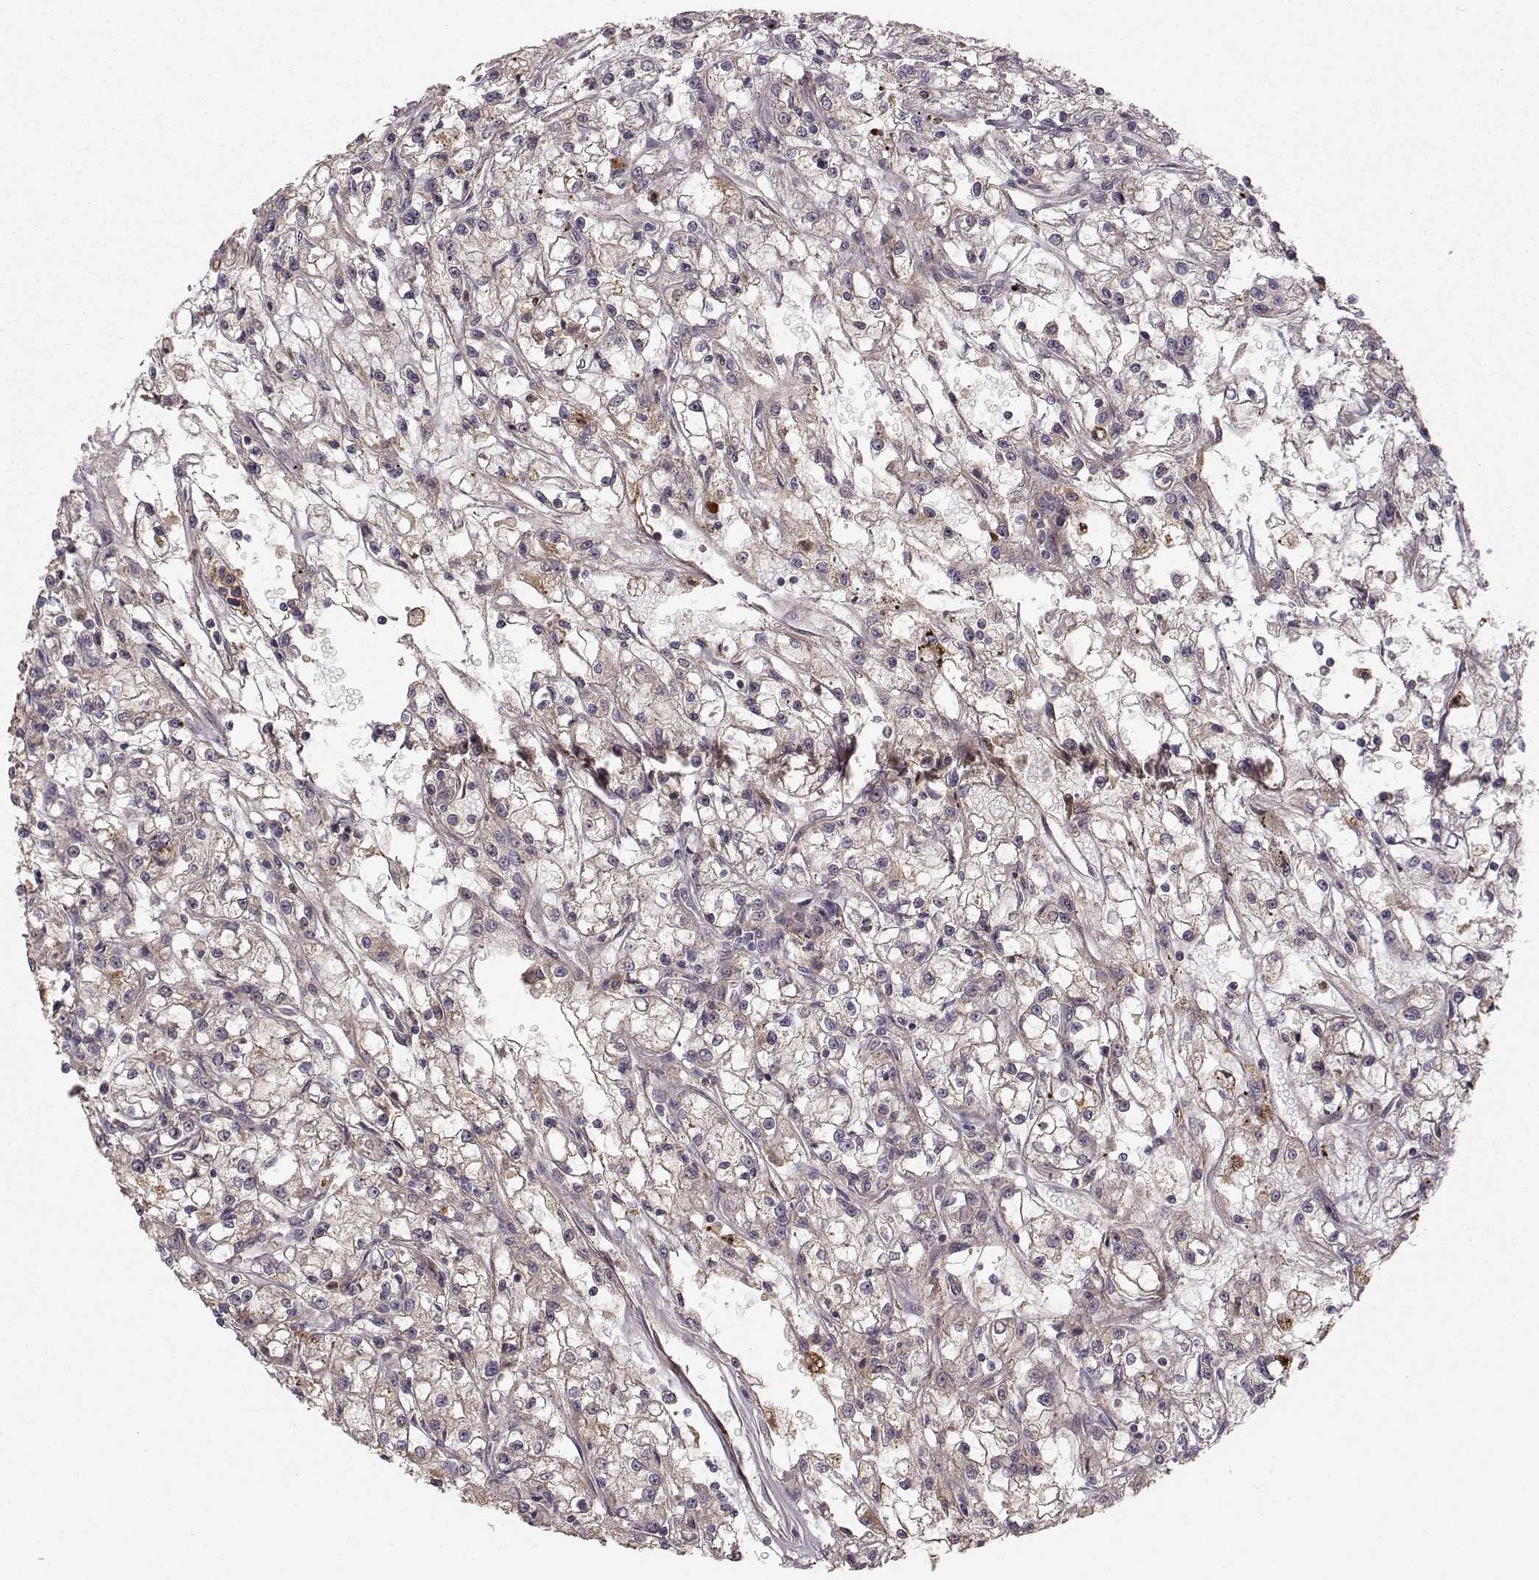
{"staining": {"intensity": "negative", "quantity": "none", "location": "none"}, "tissue": "renal cancer", "cell_type": "Tumor cells", "image_type": "cancer", "snomed": [{"axis": "morphology", "description": "Adenocarcinoma, NOS"}, {"axis": "topography", "description": "Kidney"}], "caption": "Tumor cells show no significant expression in renal cancer (adenocarcinoma). Brightfield microscopy of immunohistochemistry stained with DAB (3,3'-diaminobenzidine) (brown) and hematoxylin (blue), captured at high magnification.", "gene": "WNT6", "patient": {"sex": "female", "age": 59}}